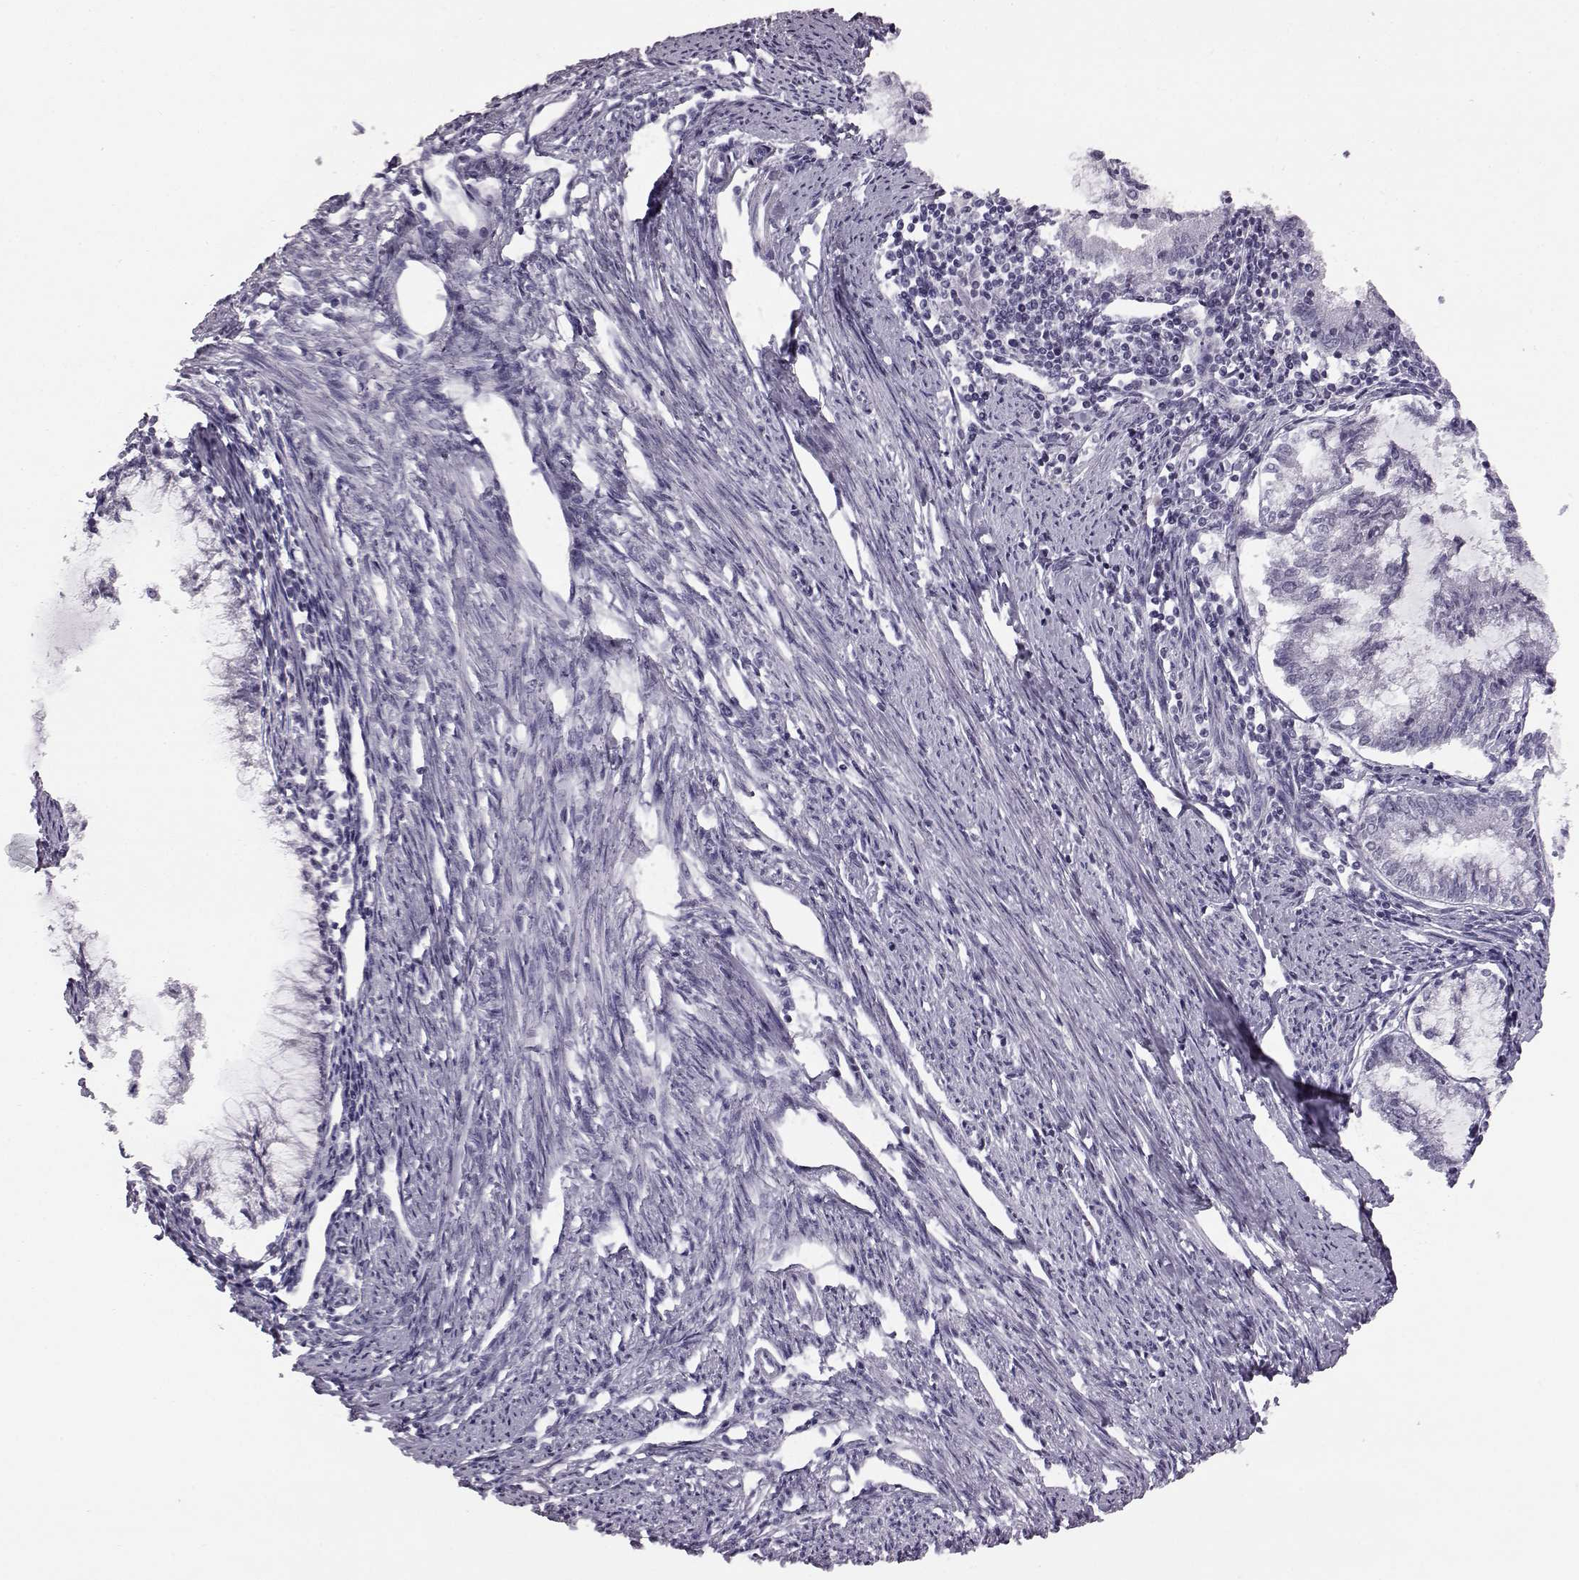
{"staining": {"intensity": "negative", "quantity": "none", "location": "none"}, "tissue": "endometrial cancer", "cell_type": "Tumor cells", "image_type": "cancer", "snomed": [{"axis": "morphology", "description": "Adenocarcinoma, NOS"}, {"axis": "topography", "description": "Endometrium"}], "caption": "Tumor cells show no significant positivity in endometrial cancer (adenocarcinoma).", "gene": "ADGRG2", "patient": {"sex": "female", "age": 79}}